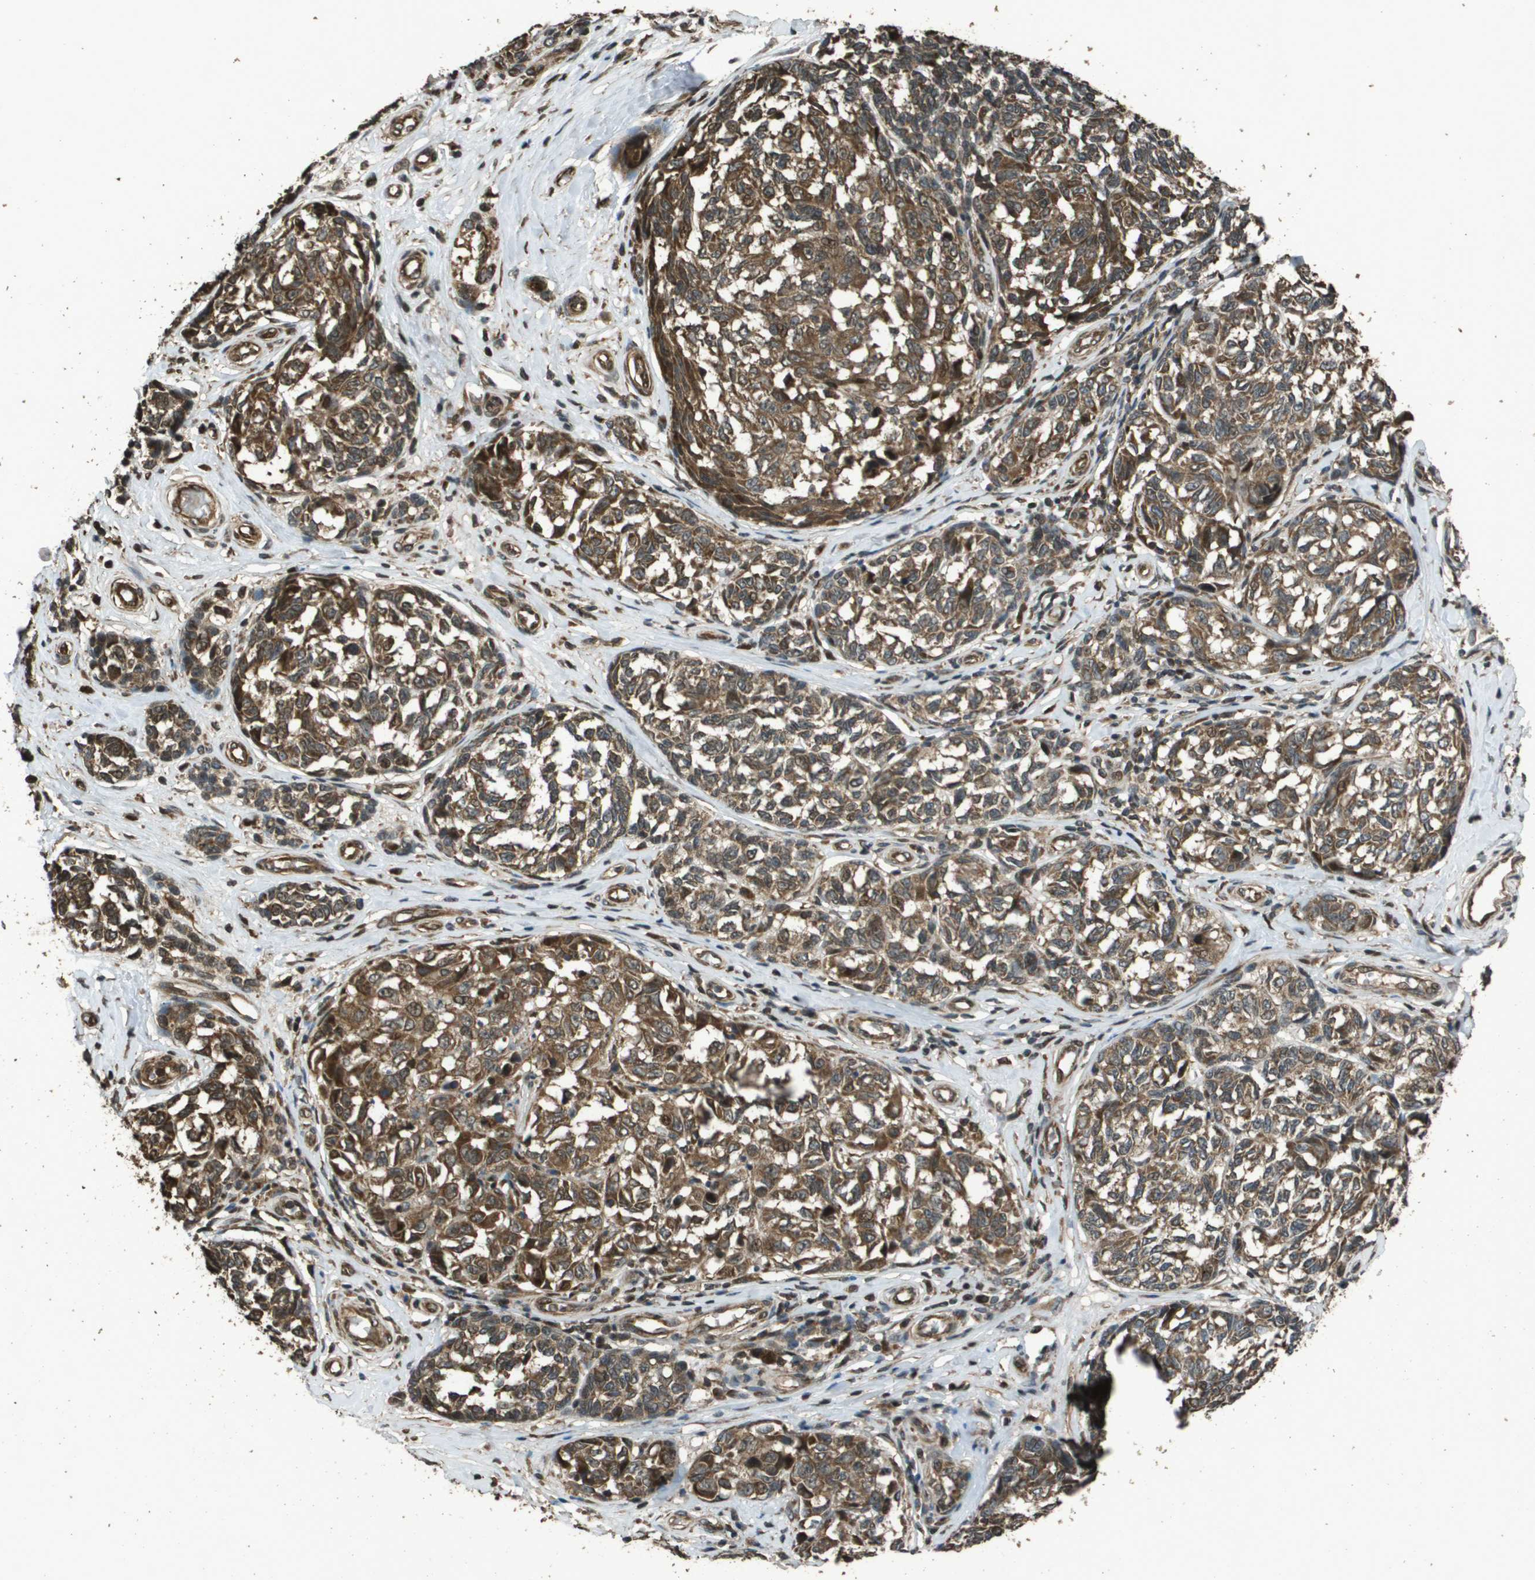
{"staining": {"intensity": "moderate", "quantity": ">75%", "location": "cytoplasmic/membranous"}, "tissue": "melanoma", "cell_type": "Tumor cells", "image_type": "cancer", "snomed": [{"axis": "morphology", "description": "Malignant melanoma, NOS"}, {"axis": "topography", "description": "Skin"}], "caption": "Malignant melanoma stained for a protein (brown) shows moderate cytoplasmic/membranous positive staining in approximately >75% of tumor cells.", "gene": "FIG4", "patient": {"sex": "female", "age": 64}}